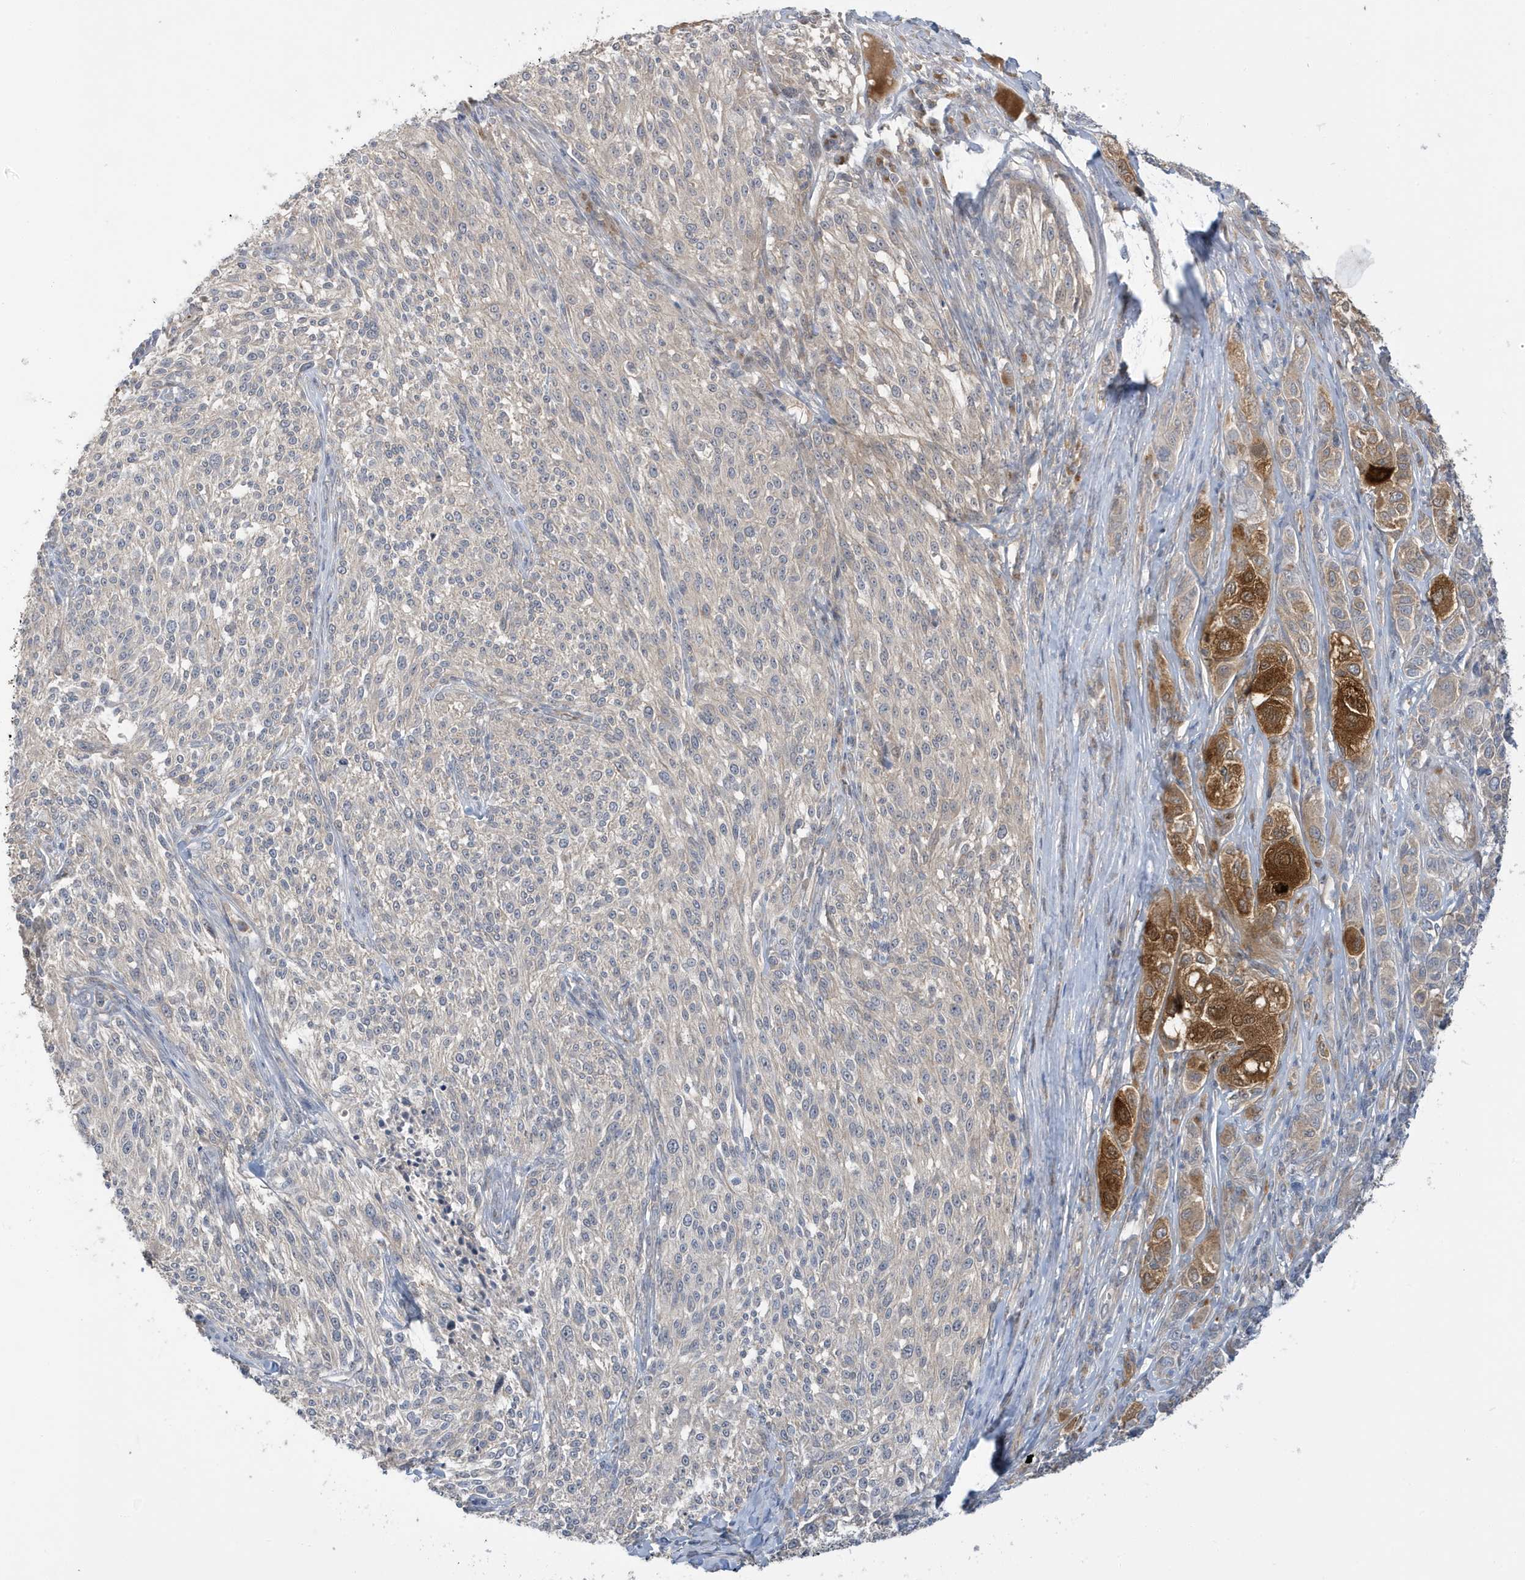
{"staining": {"intensity": "negative", "quantity": "none", "location": "none"}, "tissue": "melanoma", "cell_type": "Tumor cells", "image_type": "cancer", "snomed": [{"axis": "morphology", "description": "Malignant melanoma, NOS"}, {"axis": "topography", "description": "Skin of trunk"}], "caption": "The photomicrograph shows no significant positivity in tumor cells of malignant melanoma.", "gene": "LAPTM4A", "patient": {"sex": "male", "age": 71}}